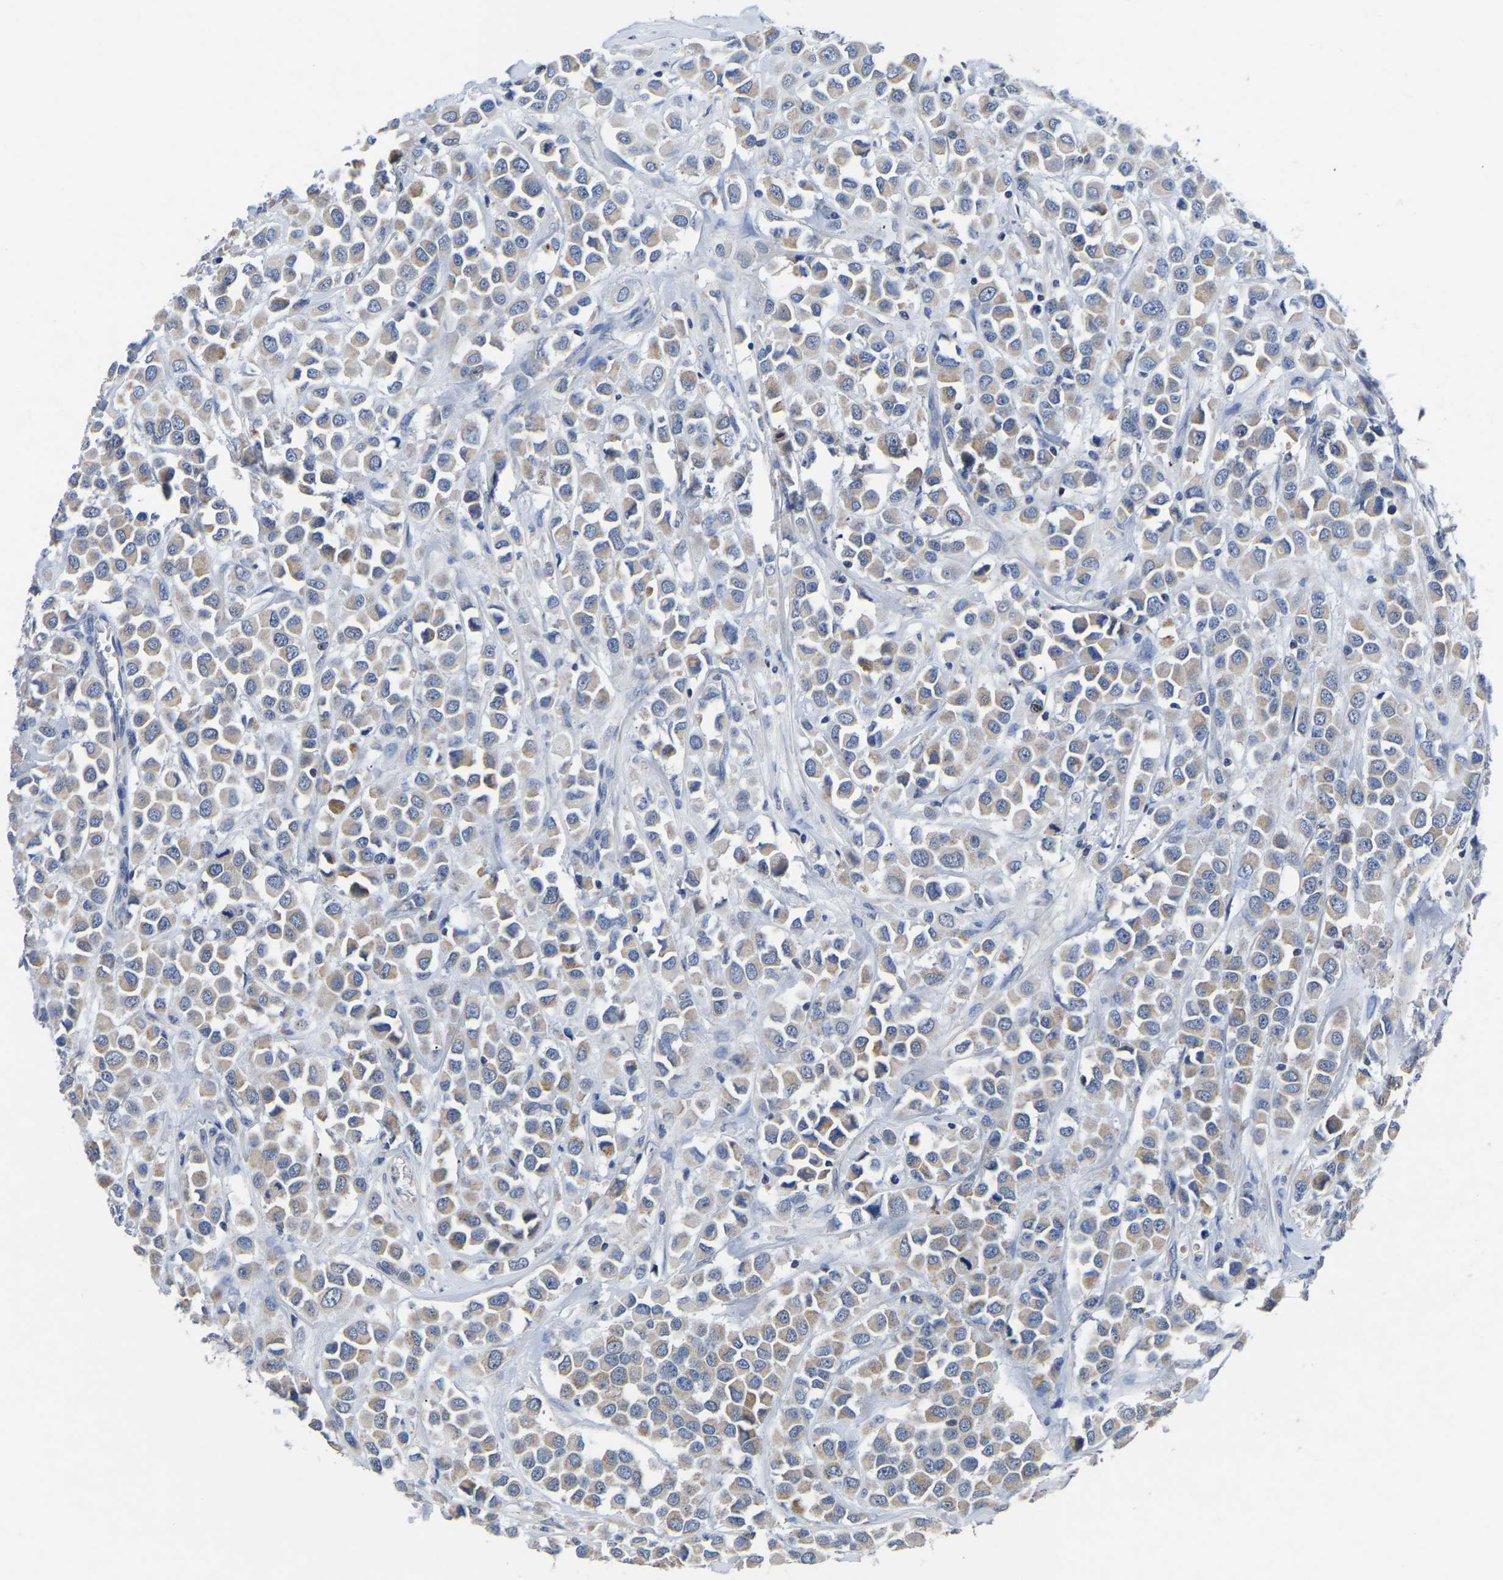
{"staining": {"intensity": "weak", "quantity": "25%-75%", "location": "cytoplasmic/membranous"}, "tissue": "breast cancer", "cell_type": "Tumor cells", "image_type": "cancer", "snomed": [{"axis": "morphology", "description": "Duct carcinoma"}, {"axis": "topography", "description": "Breast"}], "caption": "A brown stain highlights weak cytoplasmic/membranous positivity of a protein in infiltrating ductal carcinoma (breast) tumor cells.", "gene": "FGD5", "patient": {"sex": "female", "age": 61}}